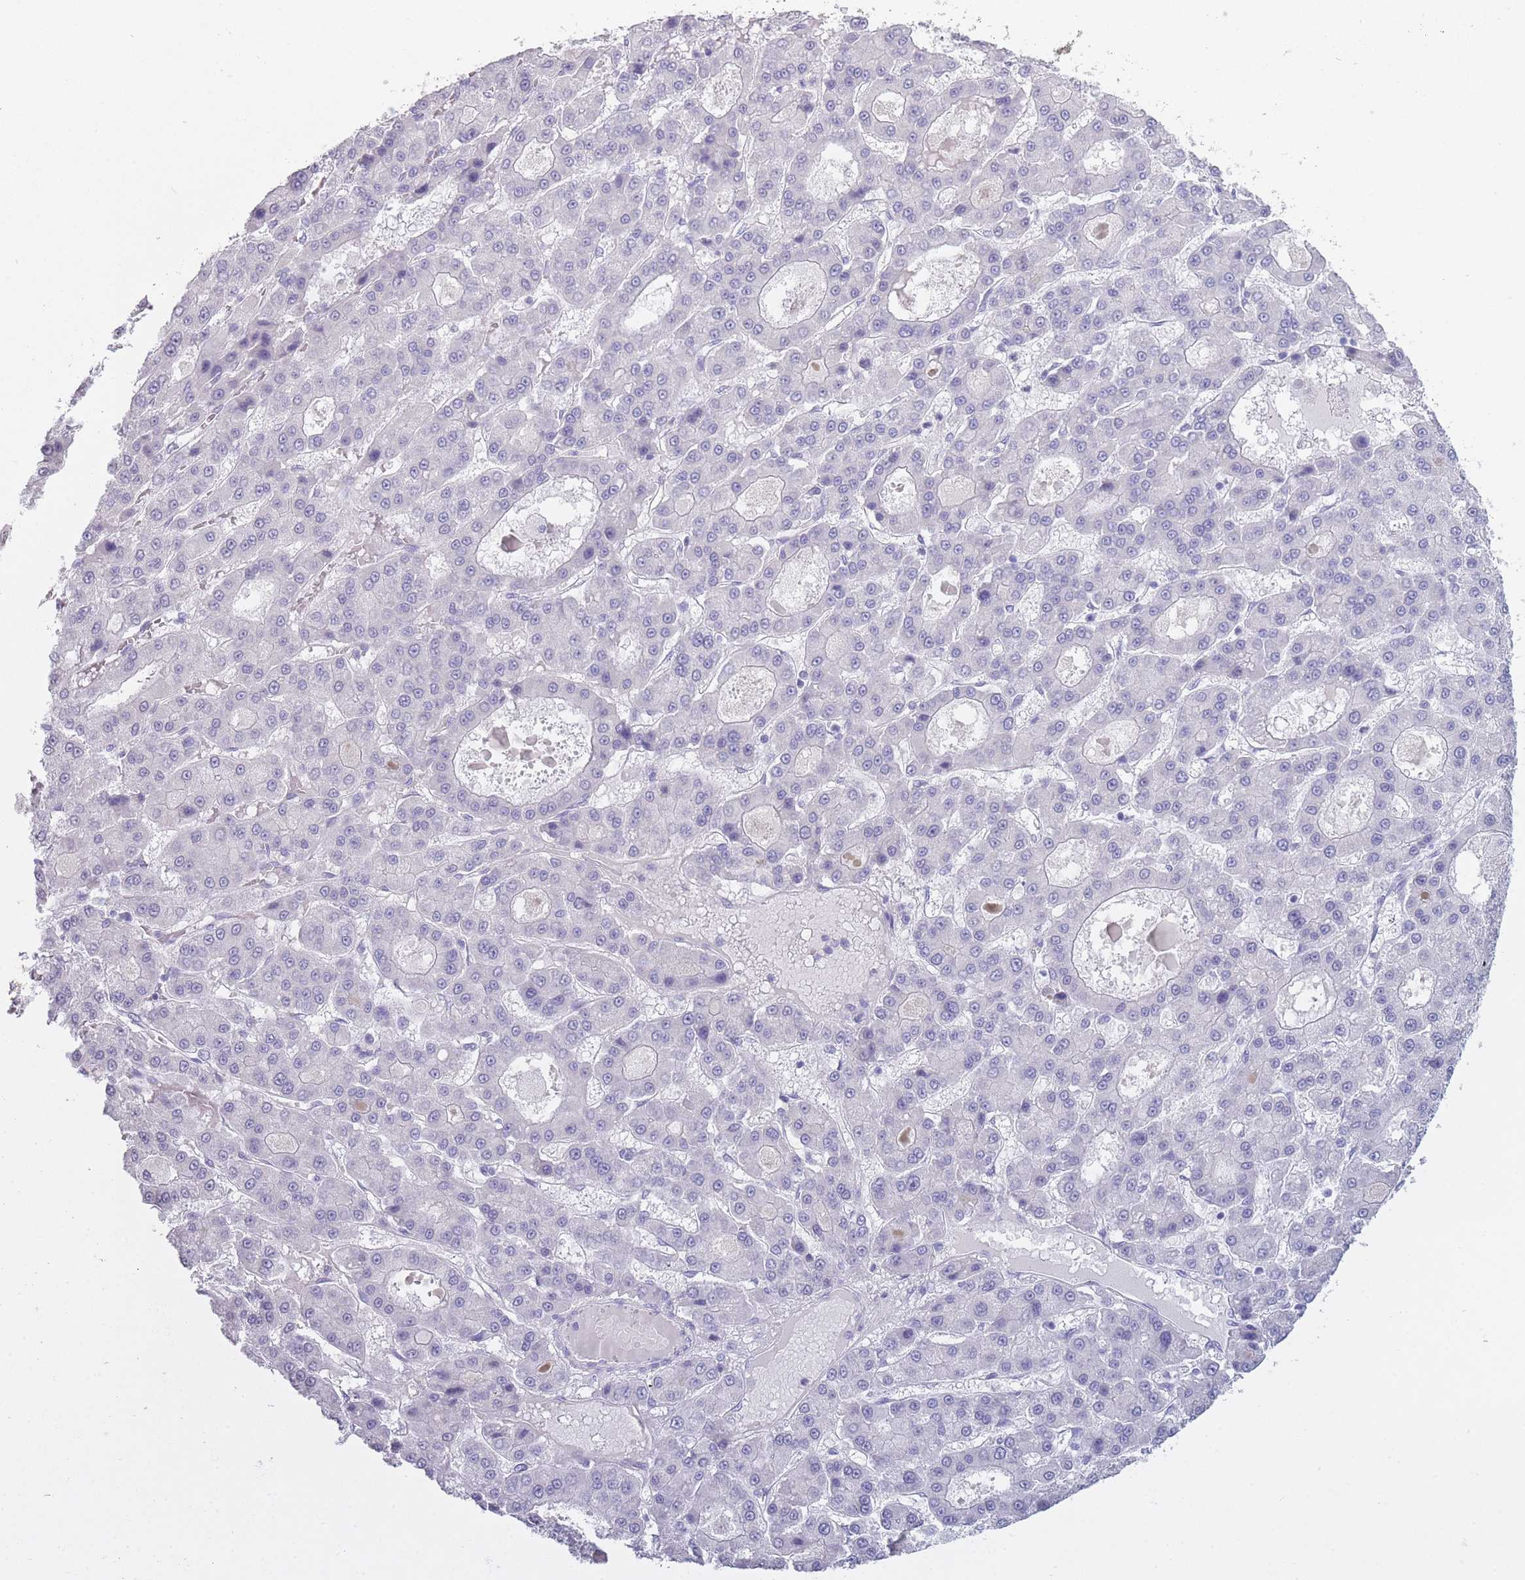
{"staining": {"intensity": "negative", "quantity": "none", "location": "none"}, "tissue": "liver cancer", "cell_type": "Tumor cells", "image_type": "cancer", "snomed": [{"axis": "morphology", "description": "Carcinoma, Hepatocellular, NOS"}, {"axis": "topography", "description": "Liver"}], "caption": "There is no significant expression in tumor cells of liver cancer (hepatocellular carcinoma). (Brightfield microscopy of DAB immunohistochemistry at high magnification).", "gene": "DCANP1", "patient": {"sex": "male", "age": 70}}